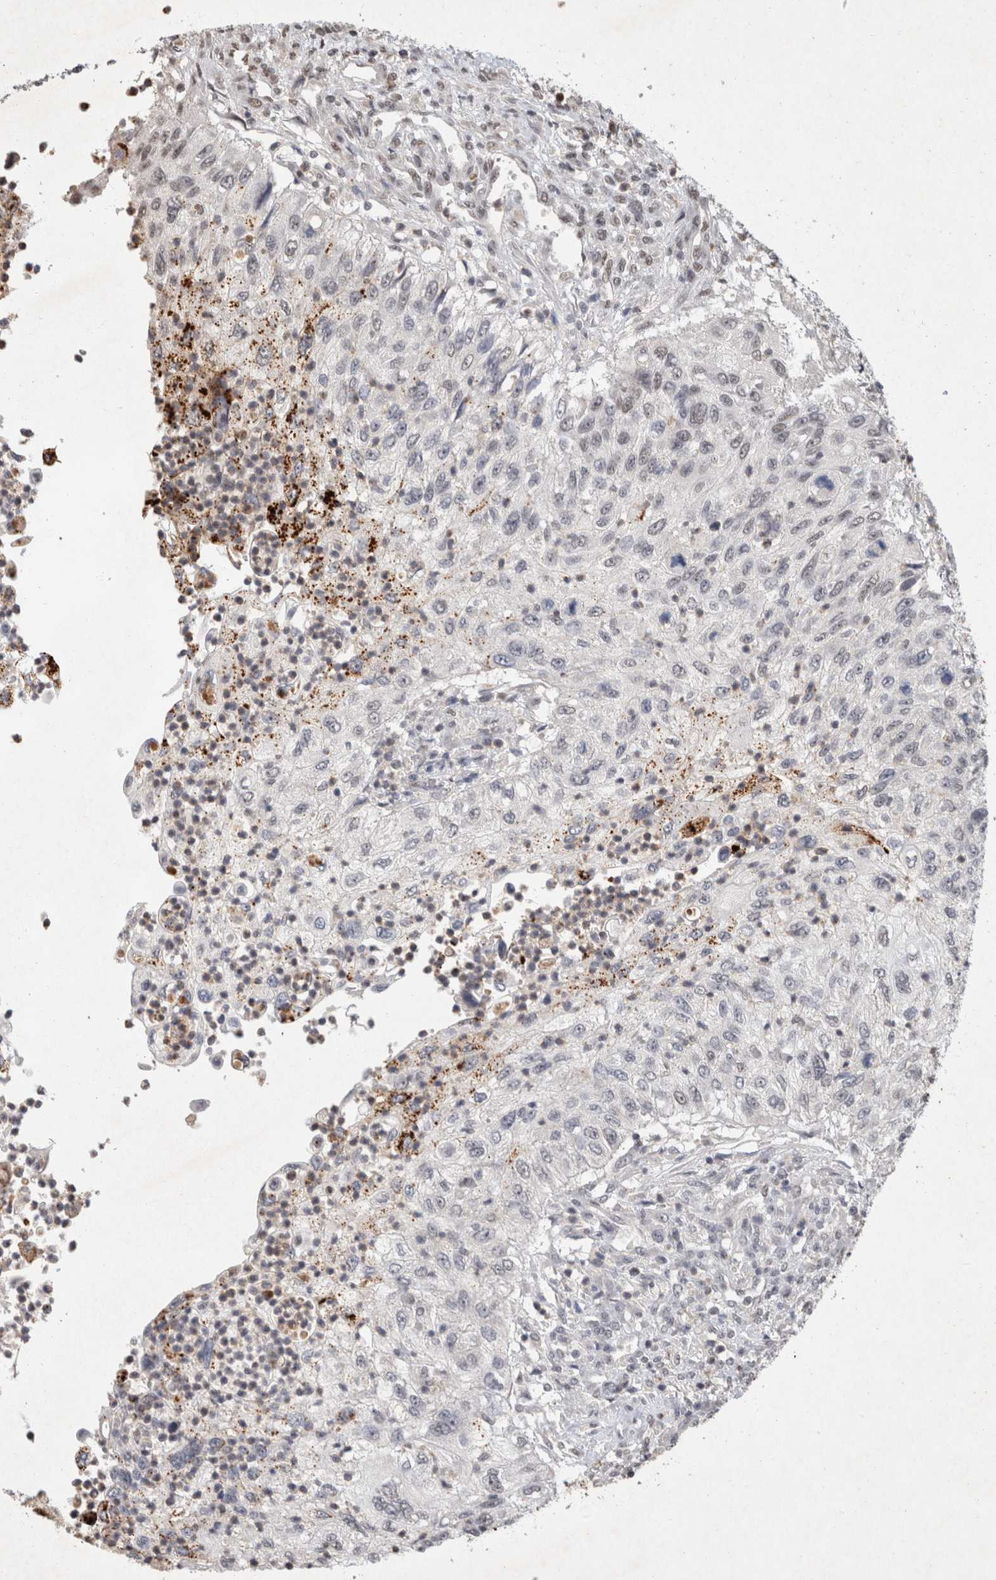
{"staining": {"intensity": "negative", "quantity": "none", "location": "none"}, "tissue": "urothelial cancer", "cell_type": "Tumor cells", "image_type": "cancer", "snomed": [{"axis": "morphology", "description": "Urothelial carcinoma, High grade"}, {"axis": "topography", "description": "Urinary bladder"}], "caption": "The micrograph demonstrates no significant staining in tumor cells of urothelial cancer.", "gene": "XRCC5", "patient": {"sex": "female", "age": 60}}